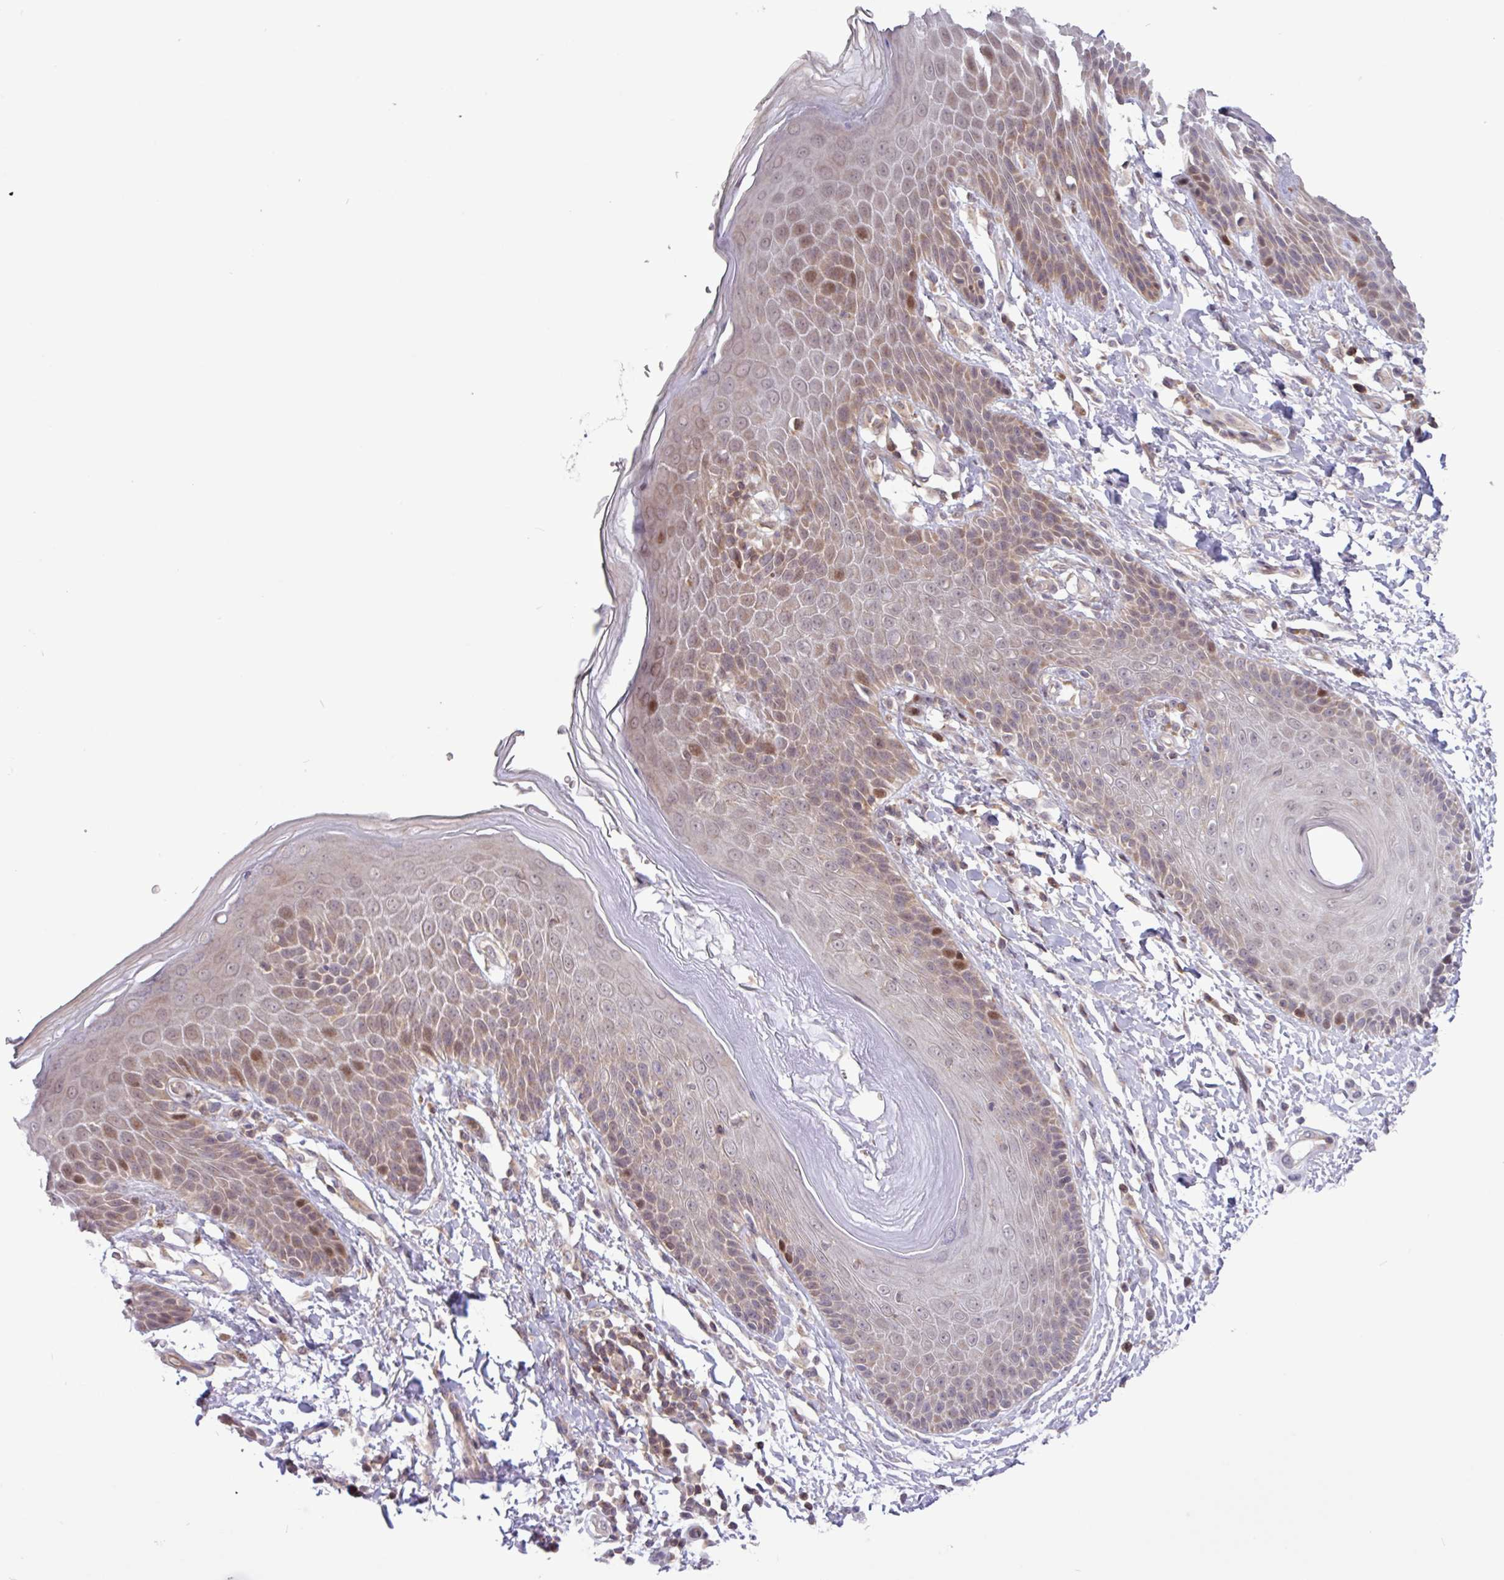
{"staining": {"intensity": "moderate", "quantity": "25%-75%", "location": "cytoplasmic/membranous,nuclear"}, "tissue": "skin", "cell_type": "Epidermal cells", "image_type": "normal", "snomed": [{"axis": "morphology", "description": "Normal tissue, NOS"}, {"axis": "topography", "description": "Peripheral nerve tissue"}], "caption": "An image of human skin stained for a protein displays moderate cytoplasmic/membranous,nuclear brown staining in epidermal cells. The staining is performed using DAB (3,3'-diaminobenzidine) brown chromogen to label protein expression. The nuclei are counter-stained blue using hematoxylin.", "gene": "RTL3", "patient": {"sex": "male", "age": 51}}